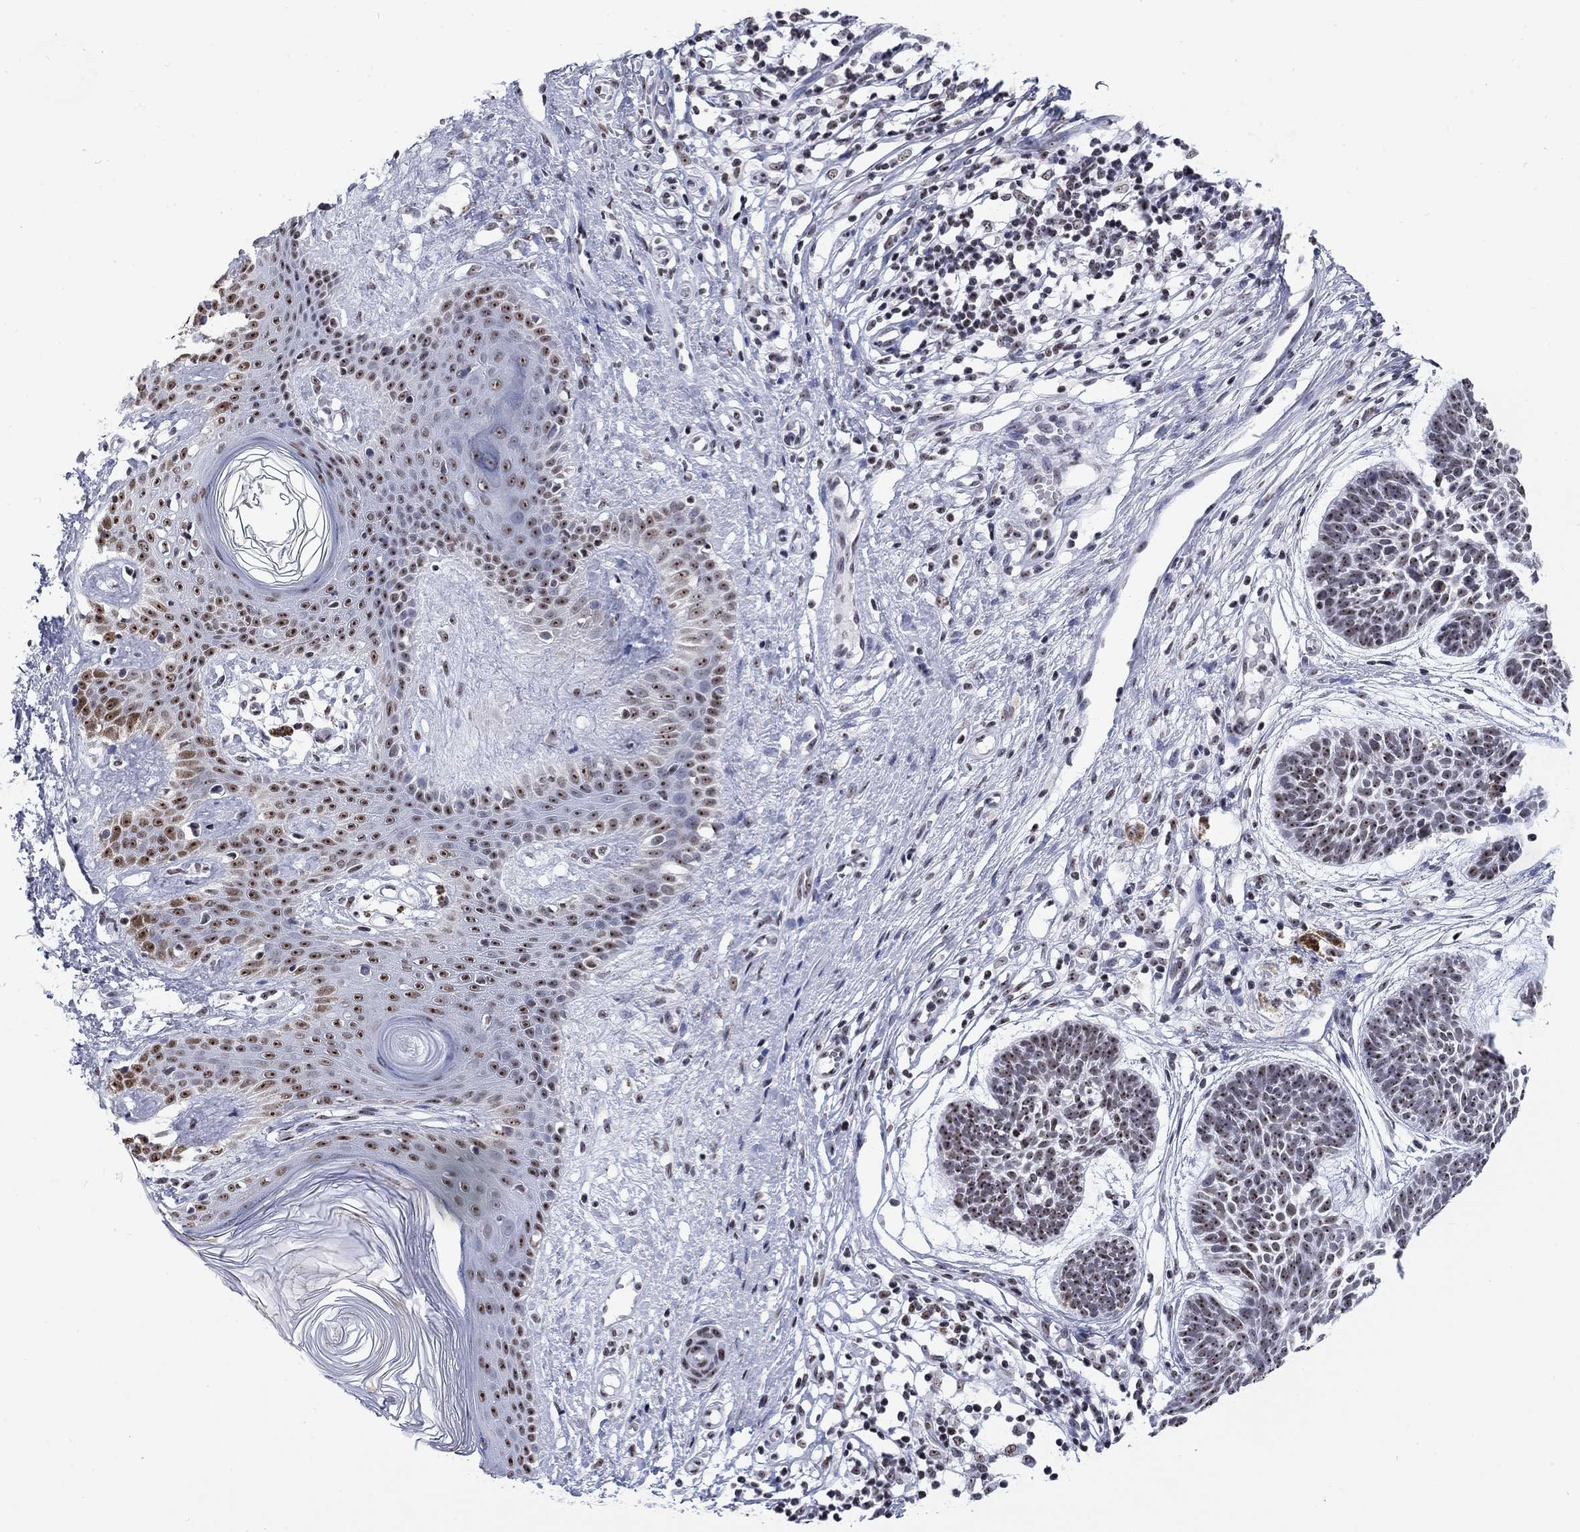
{"staining": {"intensity": "moderate", "quantity": "25%-75%", "location": "nuclear"}, "tissue": "skin cancer", "cell_type": "Tumor cells", "image_type": "cancer", "snomed": [{"axis": "morphology", "description": "Basal cell carcinoma"}, {"axis": "topography", "description": "Skin"}], "caption": "This is a histology image of immunohistochemistry (IHC) staining of skin cancer (basal cell carcinoma), which shows moderate staining in the nuclear of tumor cells.", "gene": "CSRNP3", "patient": {"sex": "male", "age": 85}}